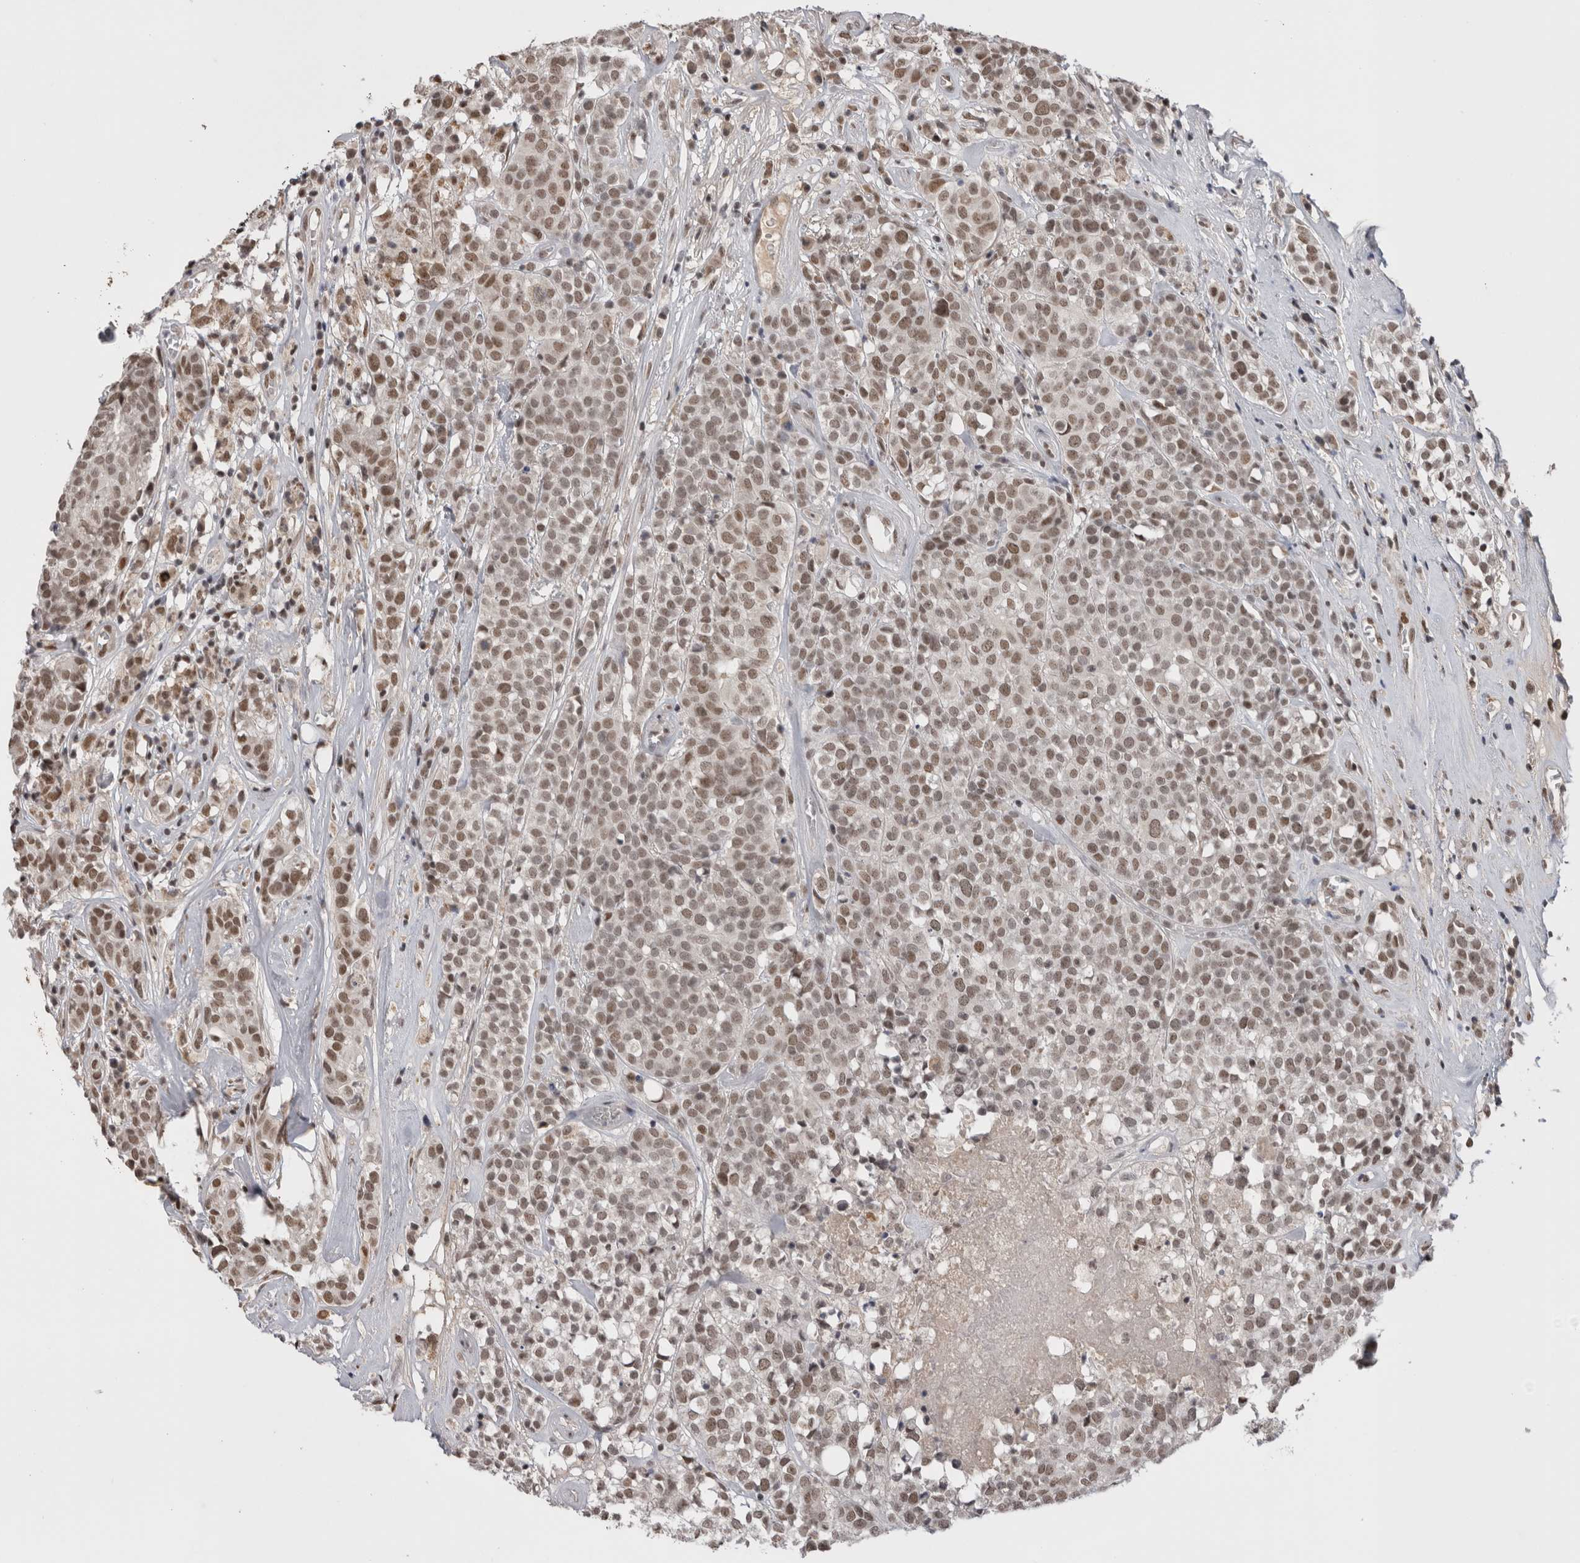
{"staining": {"intensity": "moderate", "quantity": "25%-75%", "location": "nuclear"}, "tissue": "head and neck cancer", "cell_type": "Tumor cells", "image_type": "cancer", "snomed": [{"axis": "morphology", "description": "Adenocarcinoma, NOS"}, {"axis": "topography", "description": "Salivary gland"}, {"axis": "topography", "description": "Head-Neck"}], "caption": "Adenocarcinoma (head and neck) was stained to show a protein in brown. There is medium levels of moderate nuclear positivity in approximately 25%-75% of tumor cells.", "gene": "DAXX", "patient": {"sex": "female", "age": 65}}